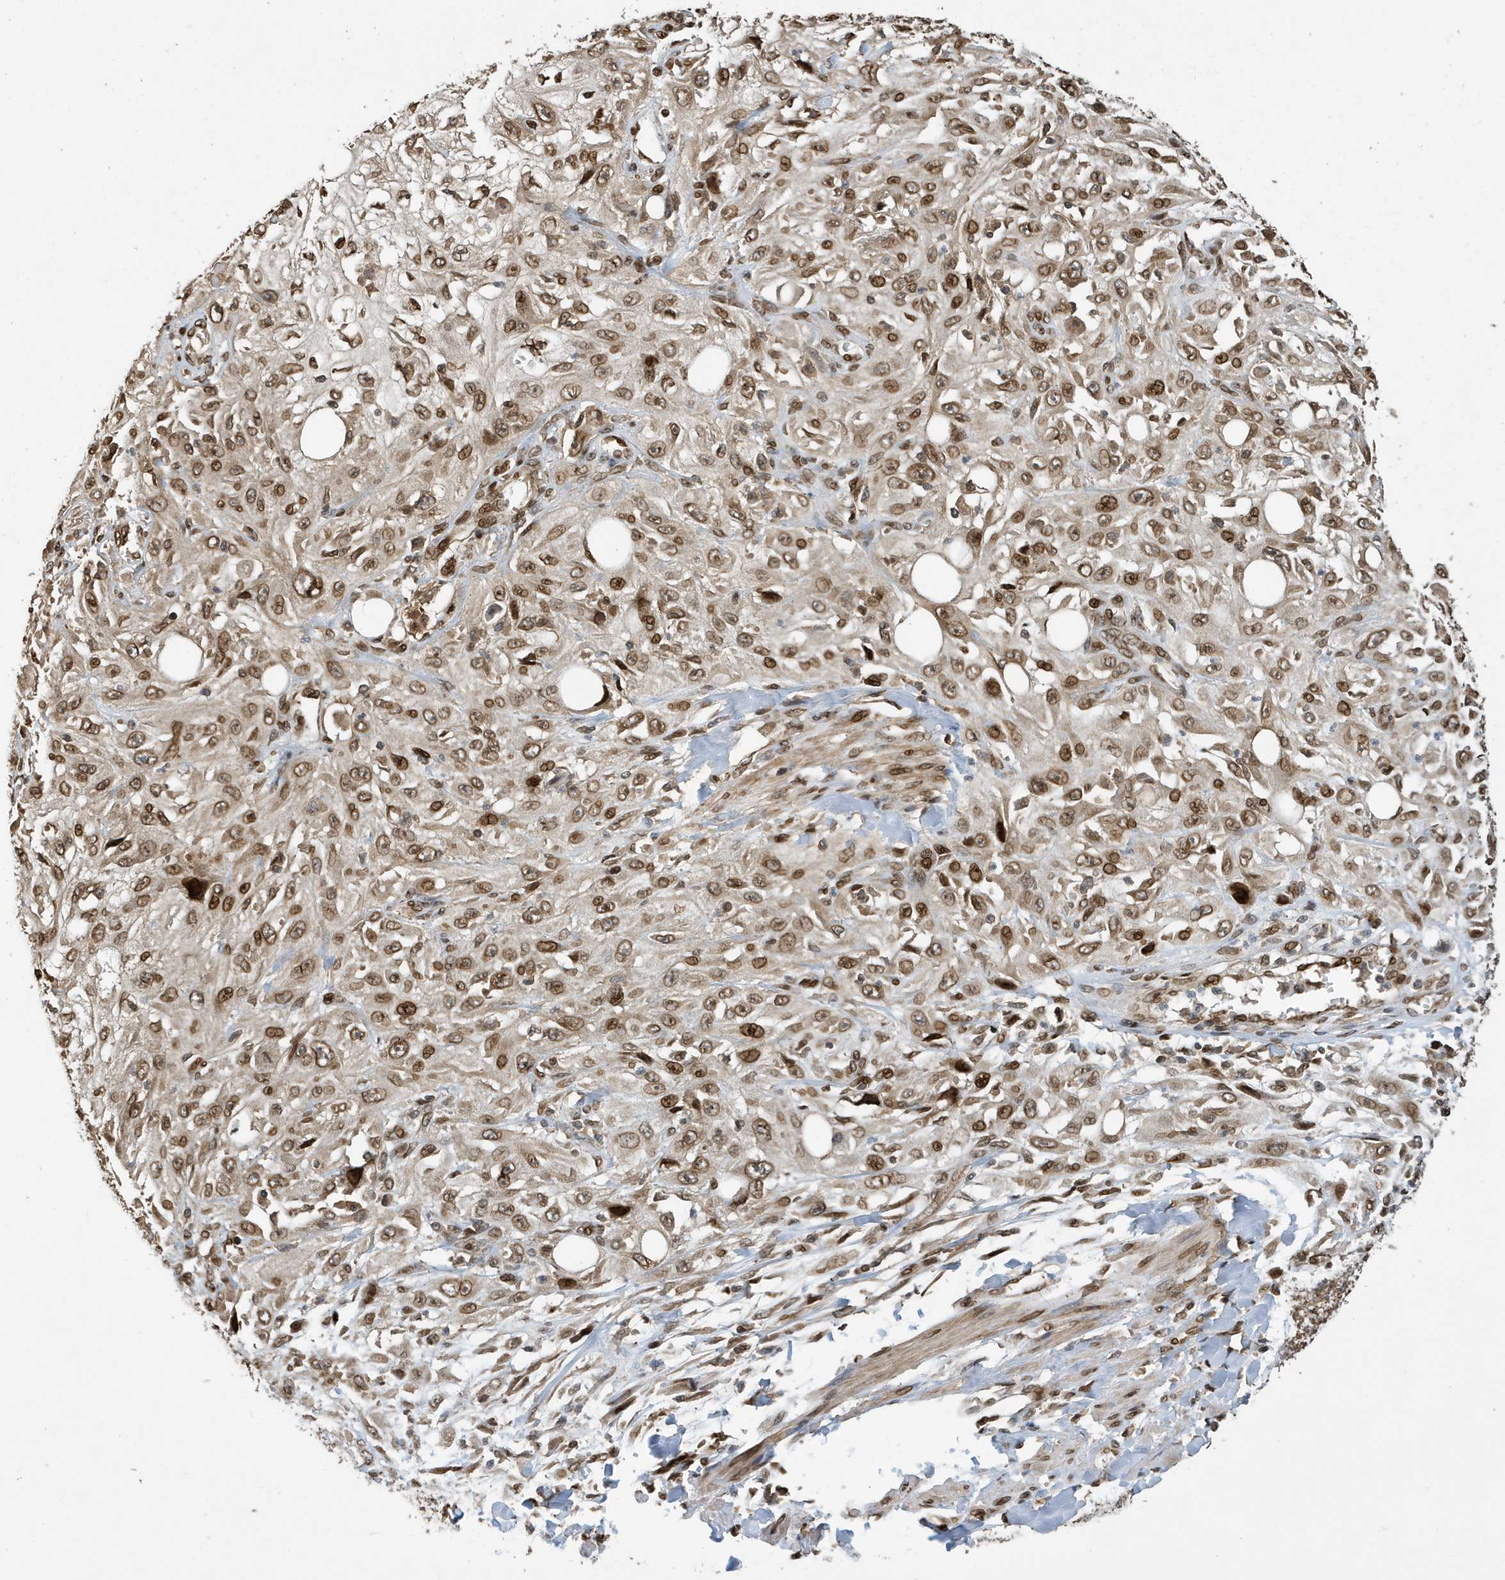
{"staining": {"intensity": "moderate", "quantity": ">75%", "location": "nuclear"}, "tissue": "skin cancer", "cell_type": "Tumor cells", "image_type": "cancer", "snomed": [{"axis": "morphology", "description": "Squamous cell carcinoma, NOS"}, {"axis": "topography", "description": "Skin"}], "caption": "Protein staining by IHC demonstrates moderate nuclear staining in approximately >75% of tumor cells in skin cancer.", "gene": "DUSP18", "patient": {"sex": "male", "age": 75}}